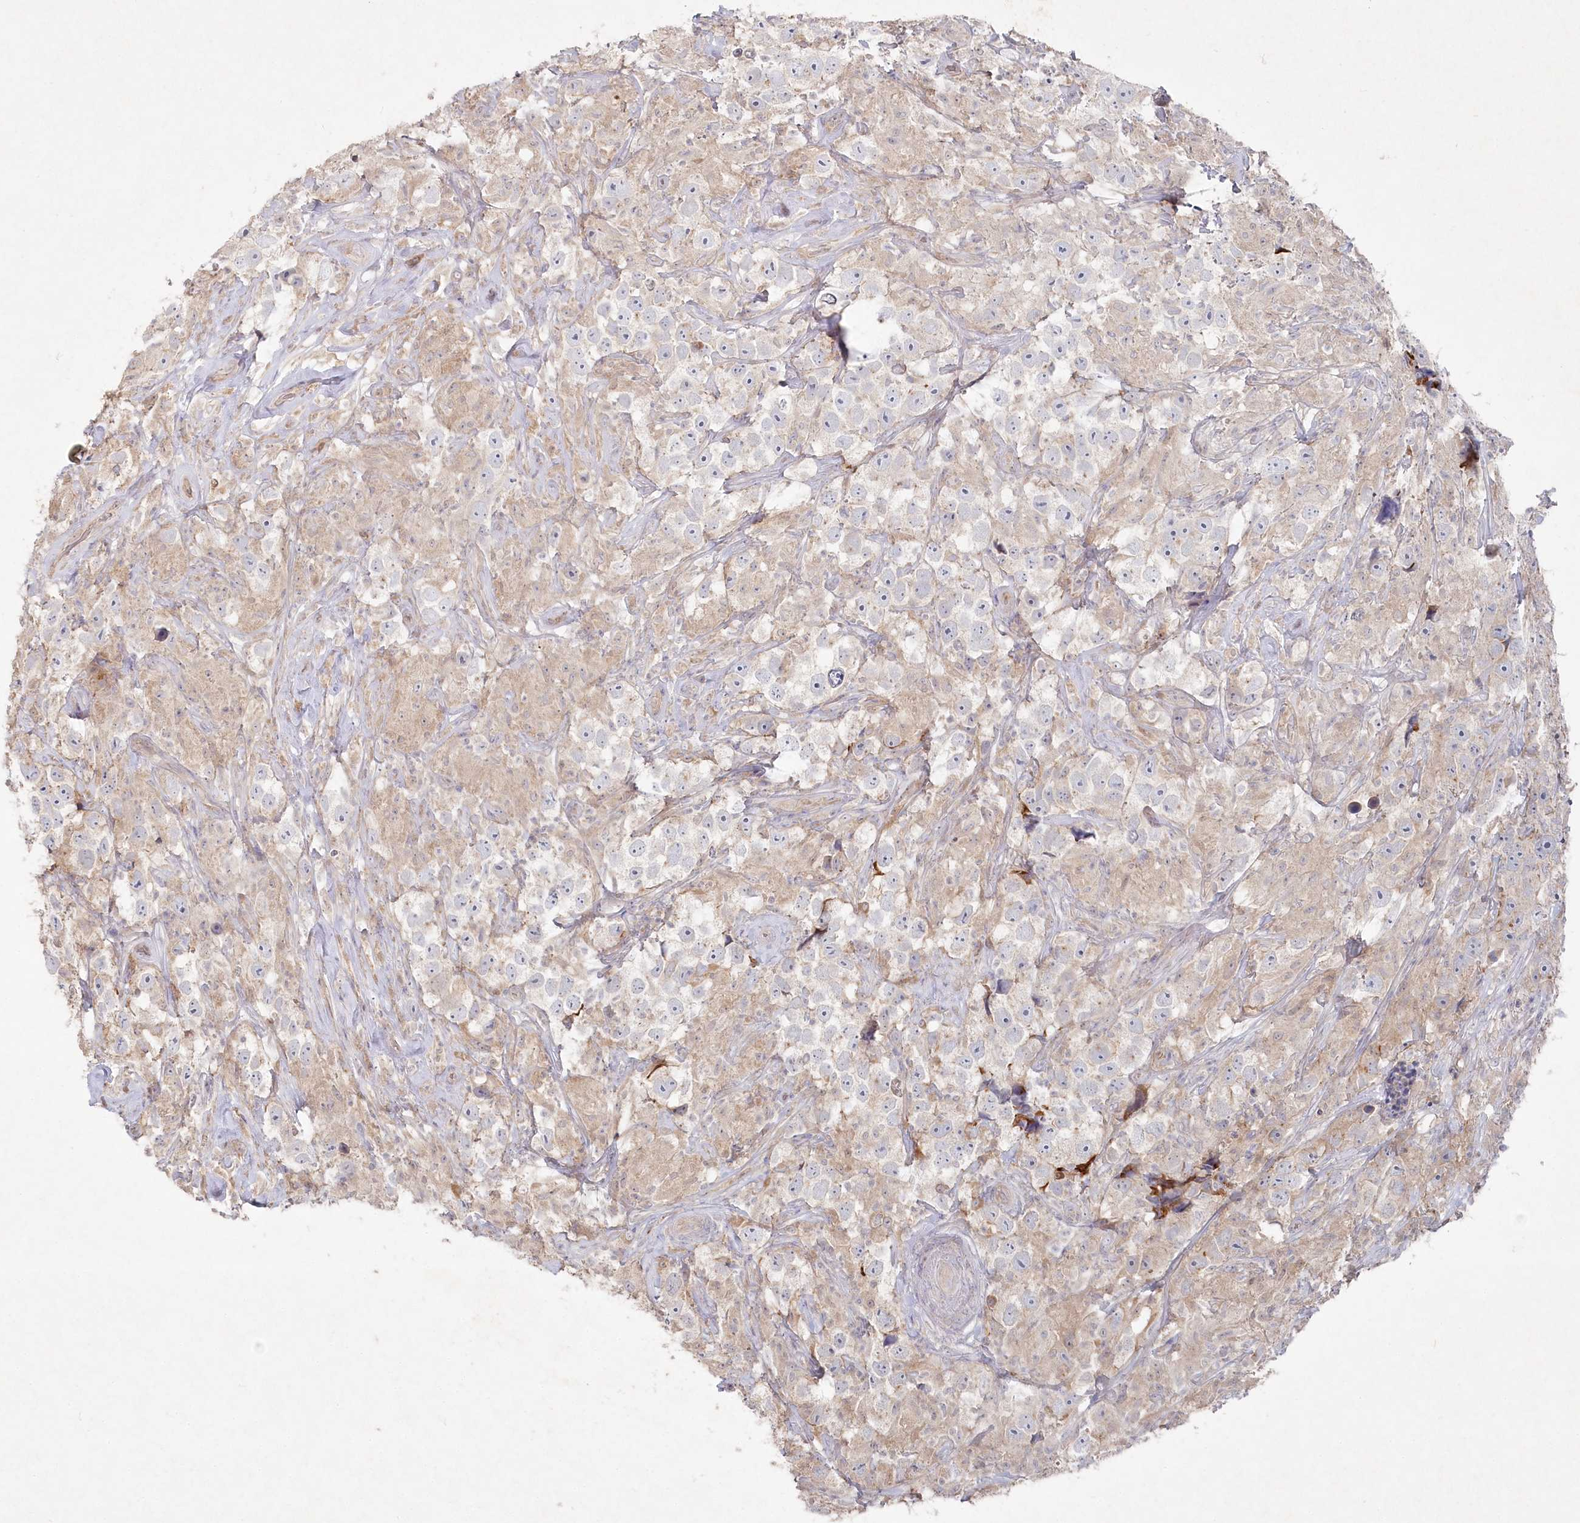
{"staining": {"intensity": "negative", "quantity": "none", "location": "none"}, "tissue": "testis cancer", "cell_type": "Tumor cells", "image_type": "cancer", "snomed": [{"axis": "morphology", "description": "Seminoma, NOS"}, {"axis": "topography", "description": "Testis"}], "caption": "The micrograph shows no significant staining in tumor cells of seminoma (testis).", "gene": "TGFBRAP1", "patient": {"sex": "male", "age": 49}}